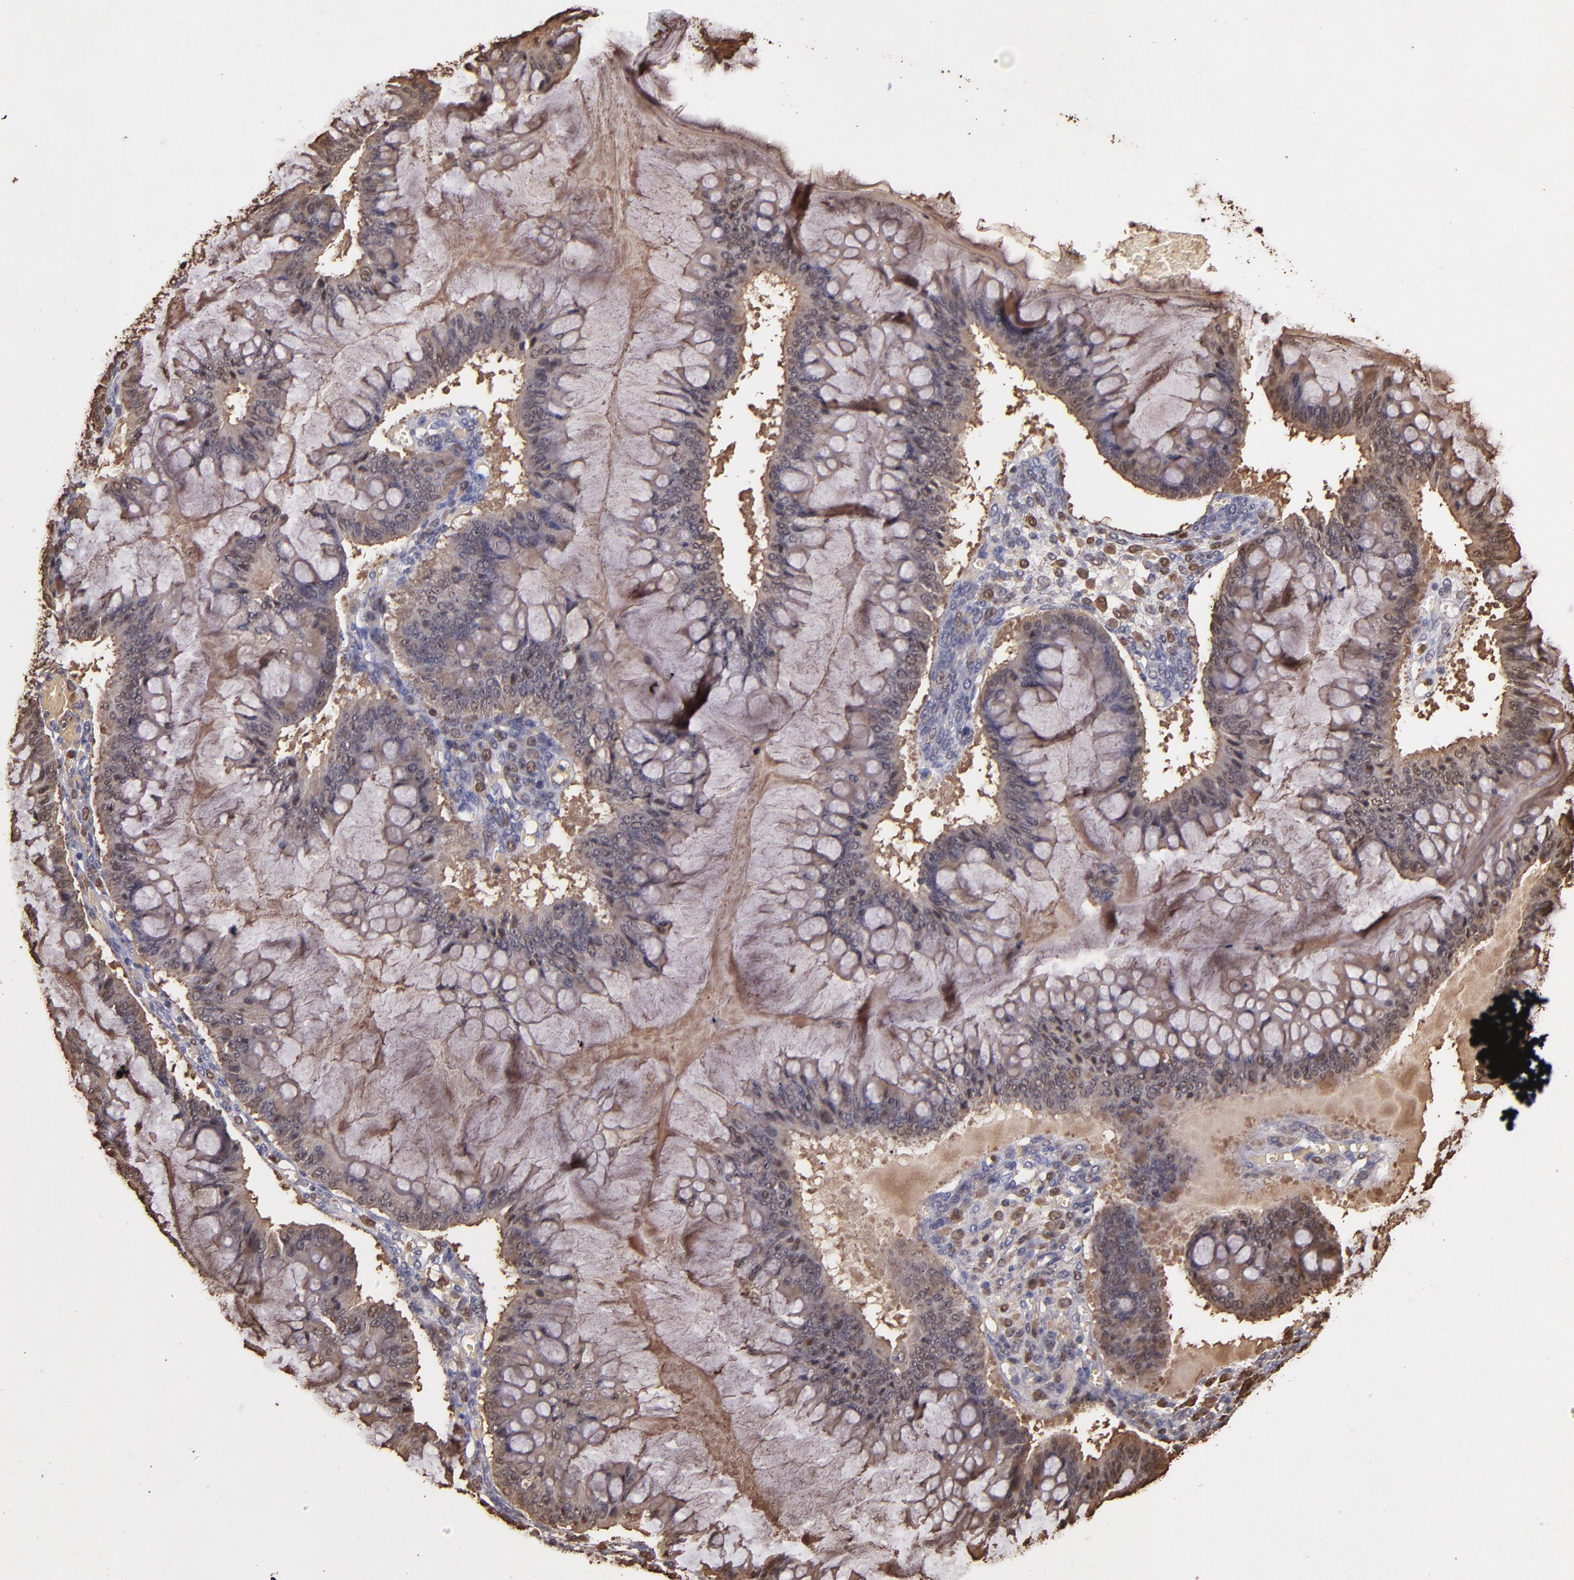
{"staining": {"intensity": "weak", "quantity": ">75%", "location": "cytoplasmic/membranous"}, "tissue": "ovarian cancer", "cell_type": "Tumor cells", "image_type": "cancer", "snomed": [{"axis": "morphology", "description": "Cystadenocarcinoma, mucinous, NOS"}, {"axis": "topography", "description": "Ovary"}], "caption": "Protein staining of ovarian mucinous cystadenocarcinoma tissue exhibits weak cytoplasmic/membranous staining in approximately >75% of tumor cells. Immunohistochemistry stains the protein in brown and the nuclei are stained blue.", "gene": "S100A6", "patient": {"sex": "female", "age": 73}}